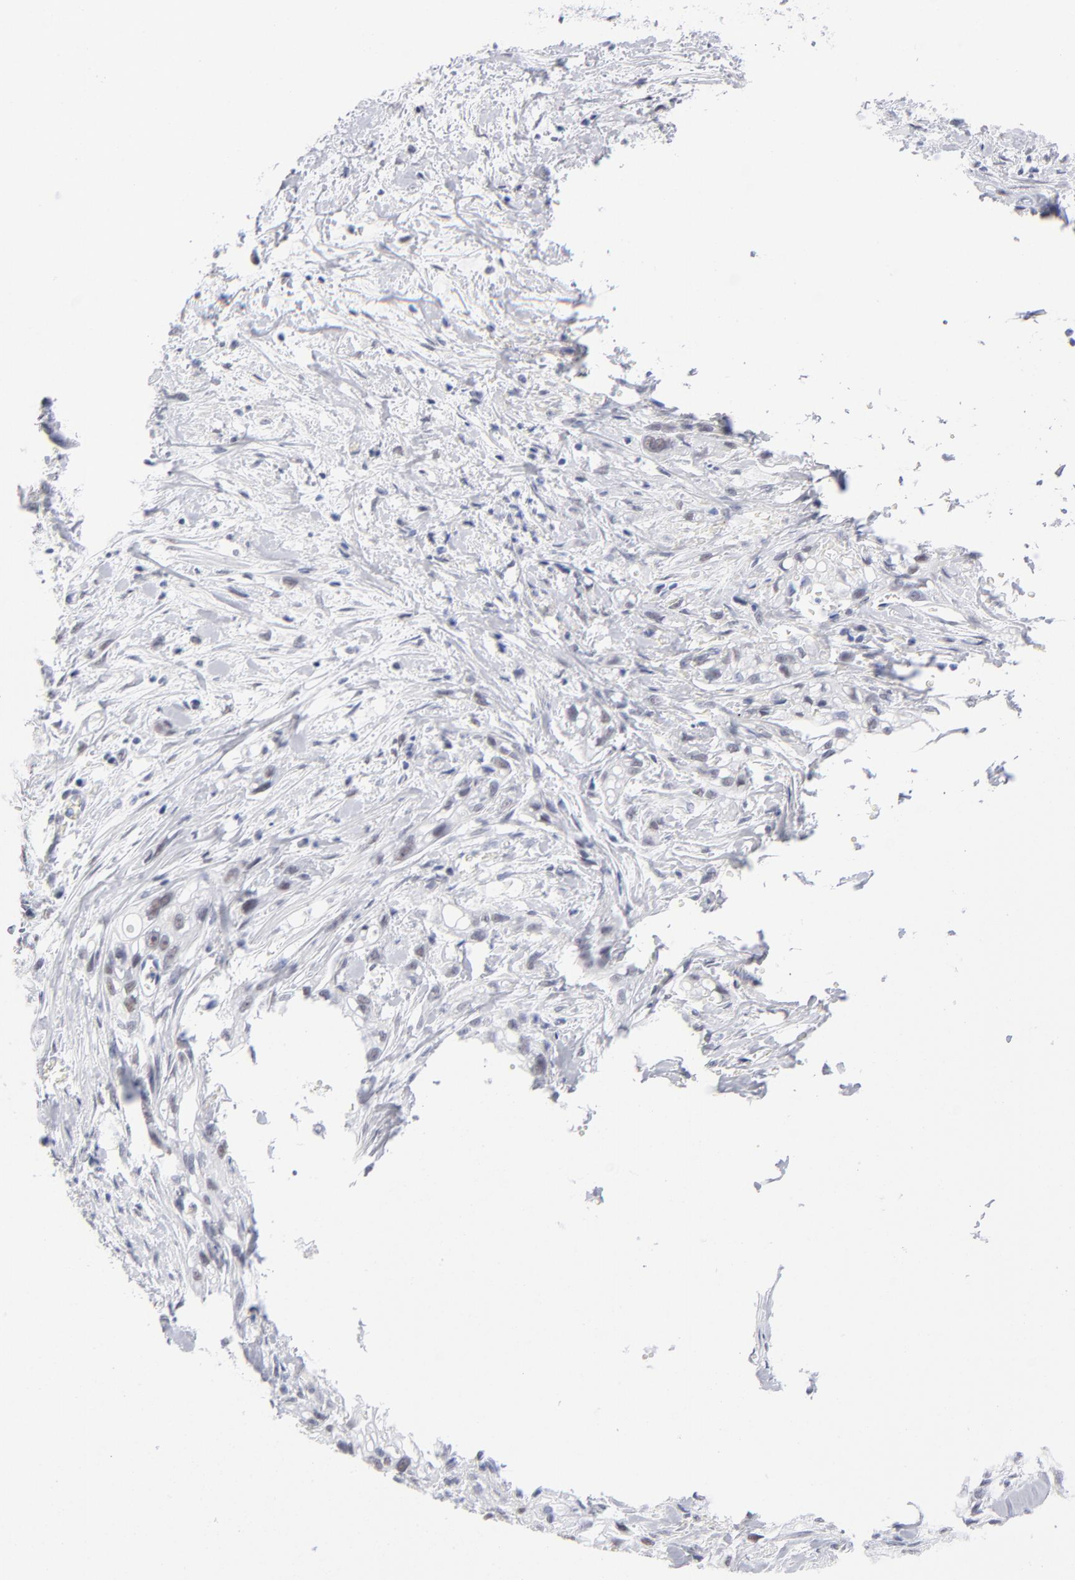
{"staining": {"intensity": "weak", "quantity": "<25%", "location": "nuclear"}, "tissue": "pancreatic cancer", "cell_type": "Tumor cells", "image_type": "cancer", "snomed": [{"axis": "morphology", "description": "Normal tissue, NOS"}, {"axis": "topography", "description": "Pancreas"}], "caption": "An IHC histopathology image of pancreatic cancer is shown. There is no staining in tumor cells of pancreatic cancer.", "gene": "SNRPB", "patient": {"sex": "male", "age": 42}}